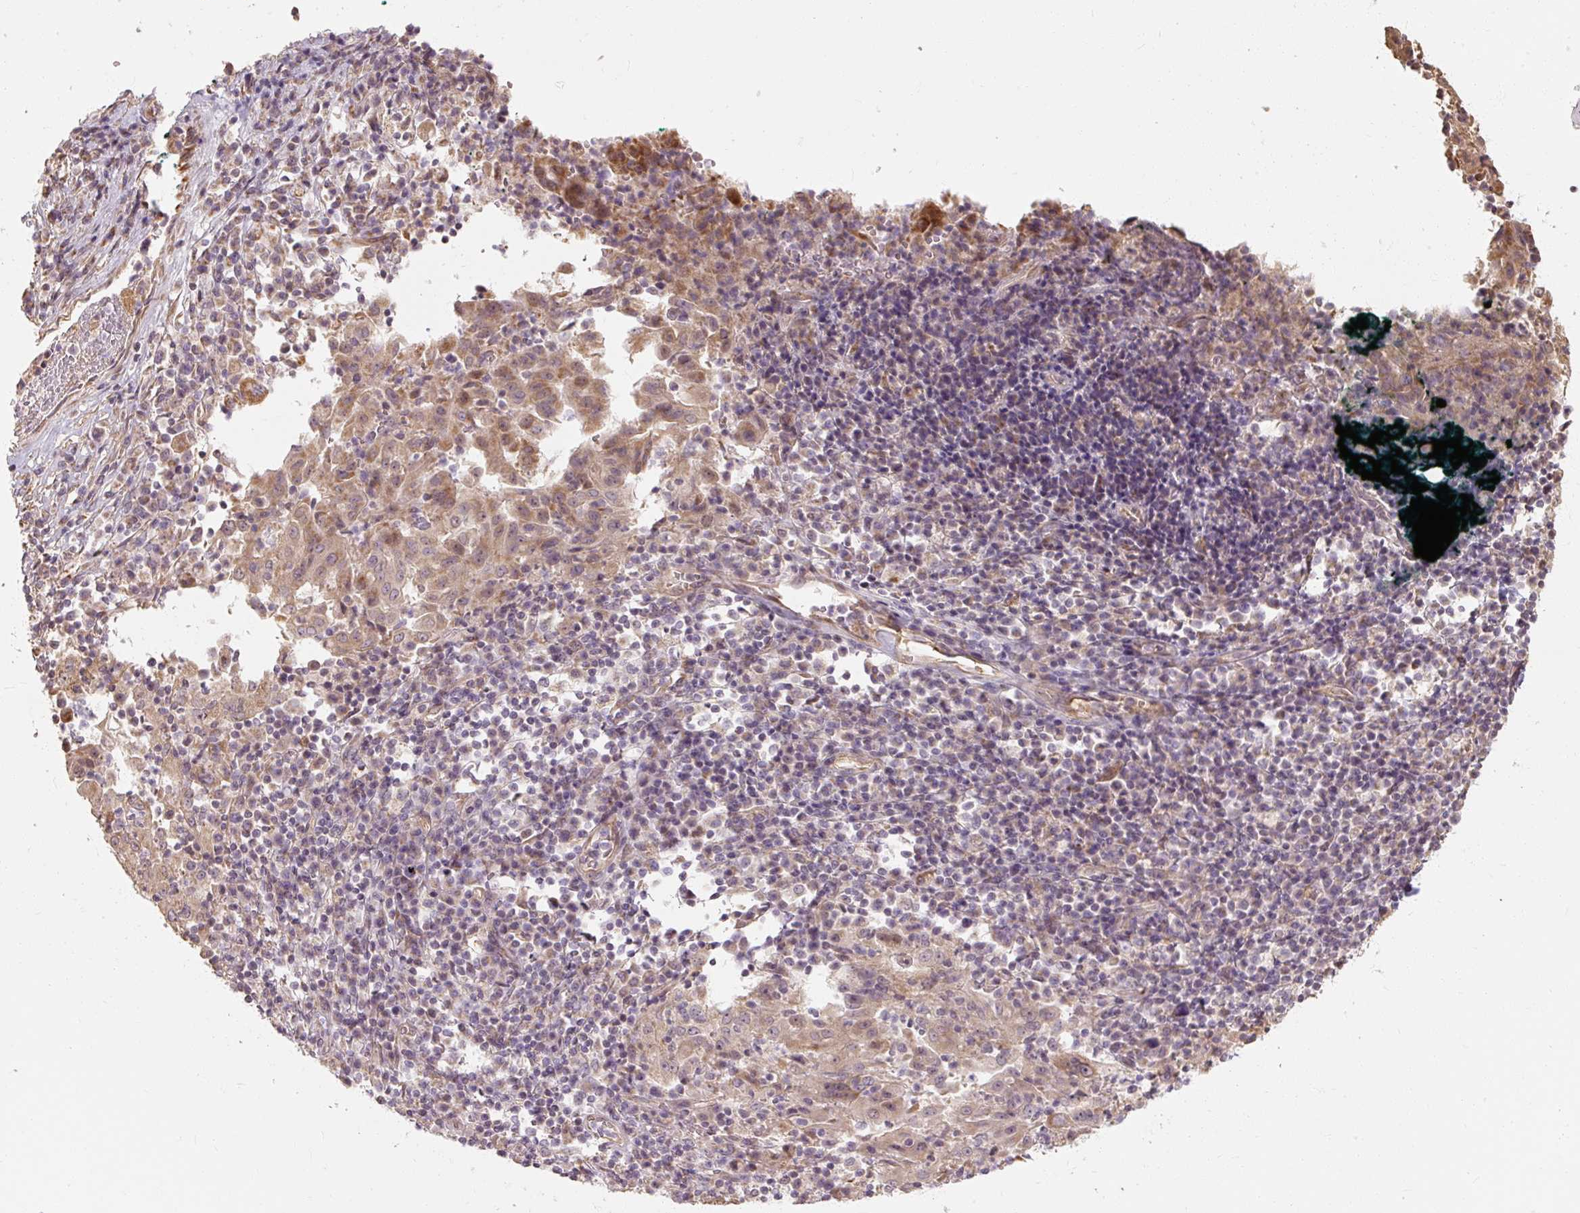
{"staining": {"intensity": "moderate", "quantity": "<25%", "location": "cytoplasmic/membranous"}, "tissue": "pancreatic cancer", "cell_type": "Tumor cells", "image_type": "cancer", "snomed": [{"axis": "morphology", "description": "Adenocarcinoma, NOS"}, {"axis": "topography", "description": "Pancreas"}], "caption": "The micrograph demonstrates staining of pancreatic cancer, revealing moderate cytoplasmic/membranous protein expression (brown color) within tumor cells. The staining is performed using DAB brown chromogen to label protein expression. The nuclei are counter-stained blue using hematoxylin.", "gene": "RB1CC1", "patient": {"sex": "male", "age": 63}}